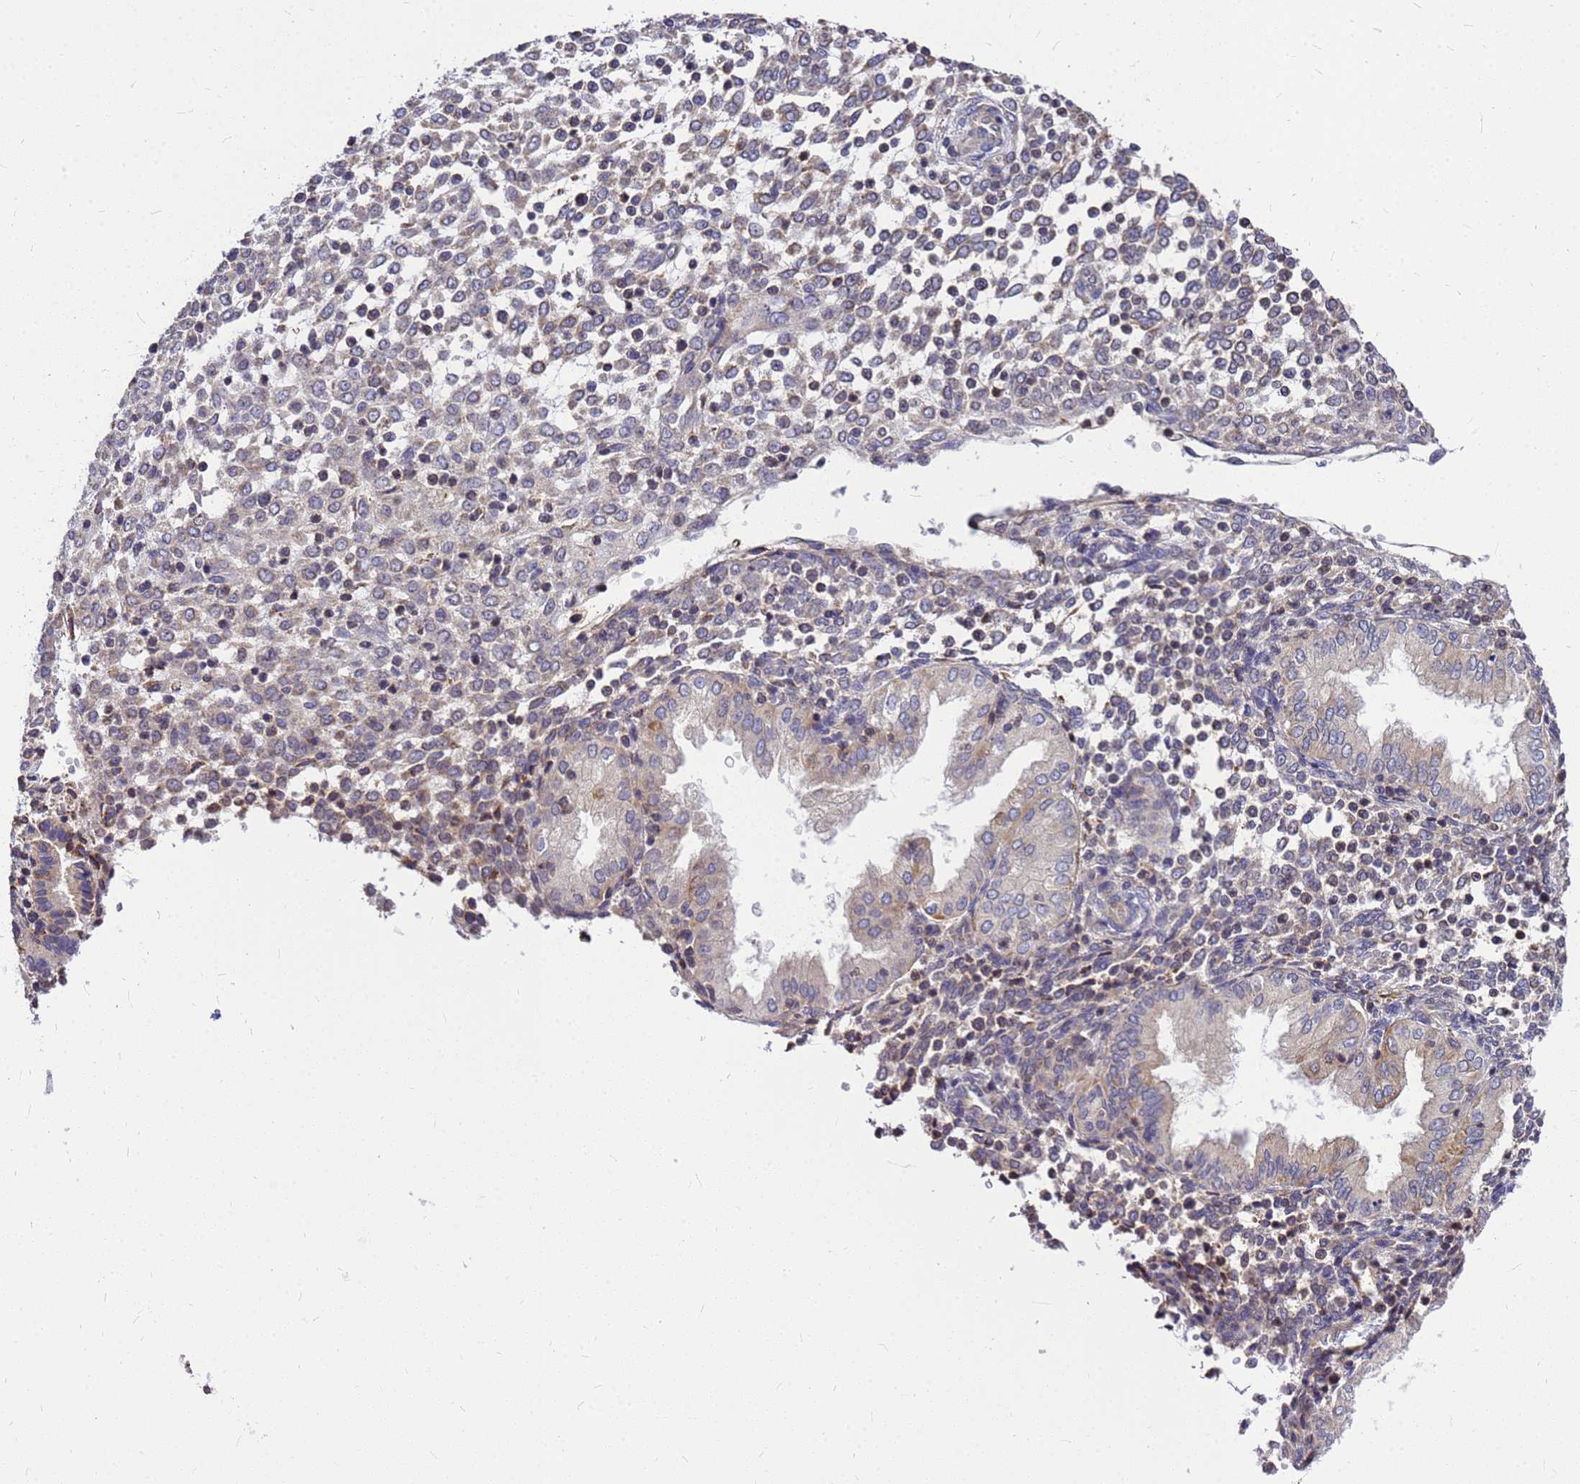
{"staining": {"intensity": "negative", "quantity": "none", "location": "none"}, "tissue": "endometrium", "cell_type": "Cells in endometrial stroma", "image_type": "normal", "snomed": [{"axis": "morphology", "description": "Normal tissue, NOS"}, {"axis": "topography", "description": "Endometrium"}], "caption": "High power microscopy photomicrograph of an immunohistochemistry (IHC) photomicrograph of unremarkable endometrium, revealing no significant positivity in cells in endometrial stroma.", "gene": "CMC4", "patient": {"sex": "female", "age": 53}}